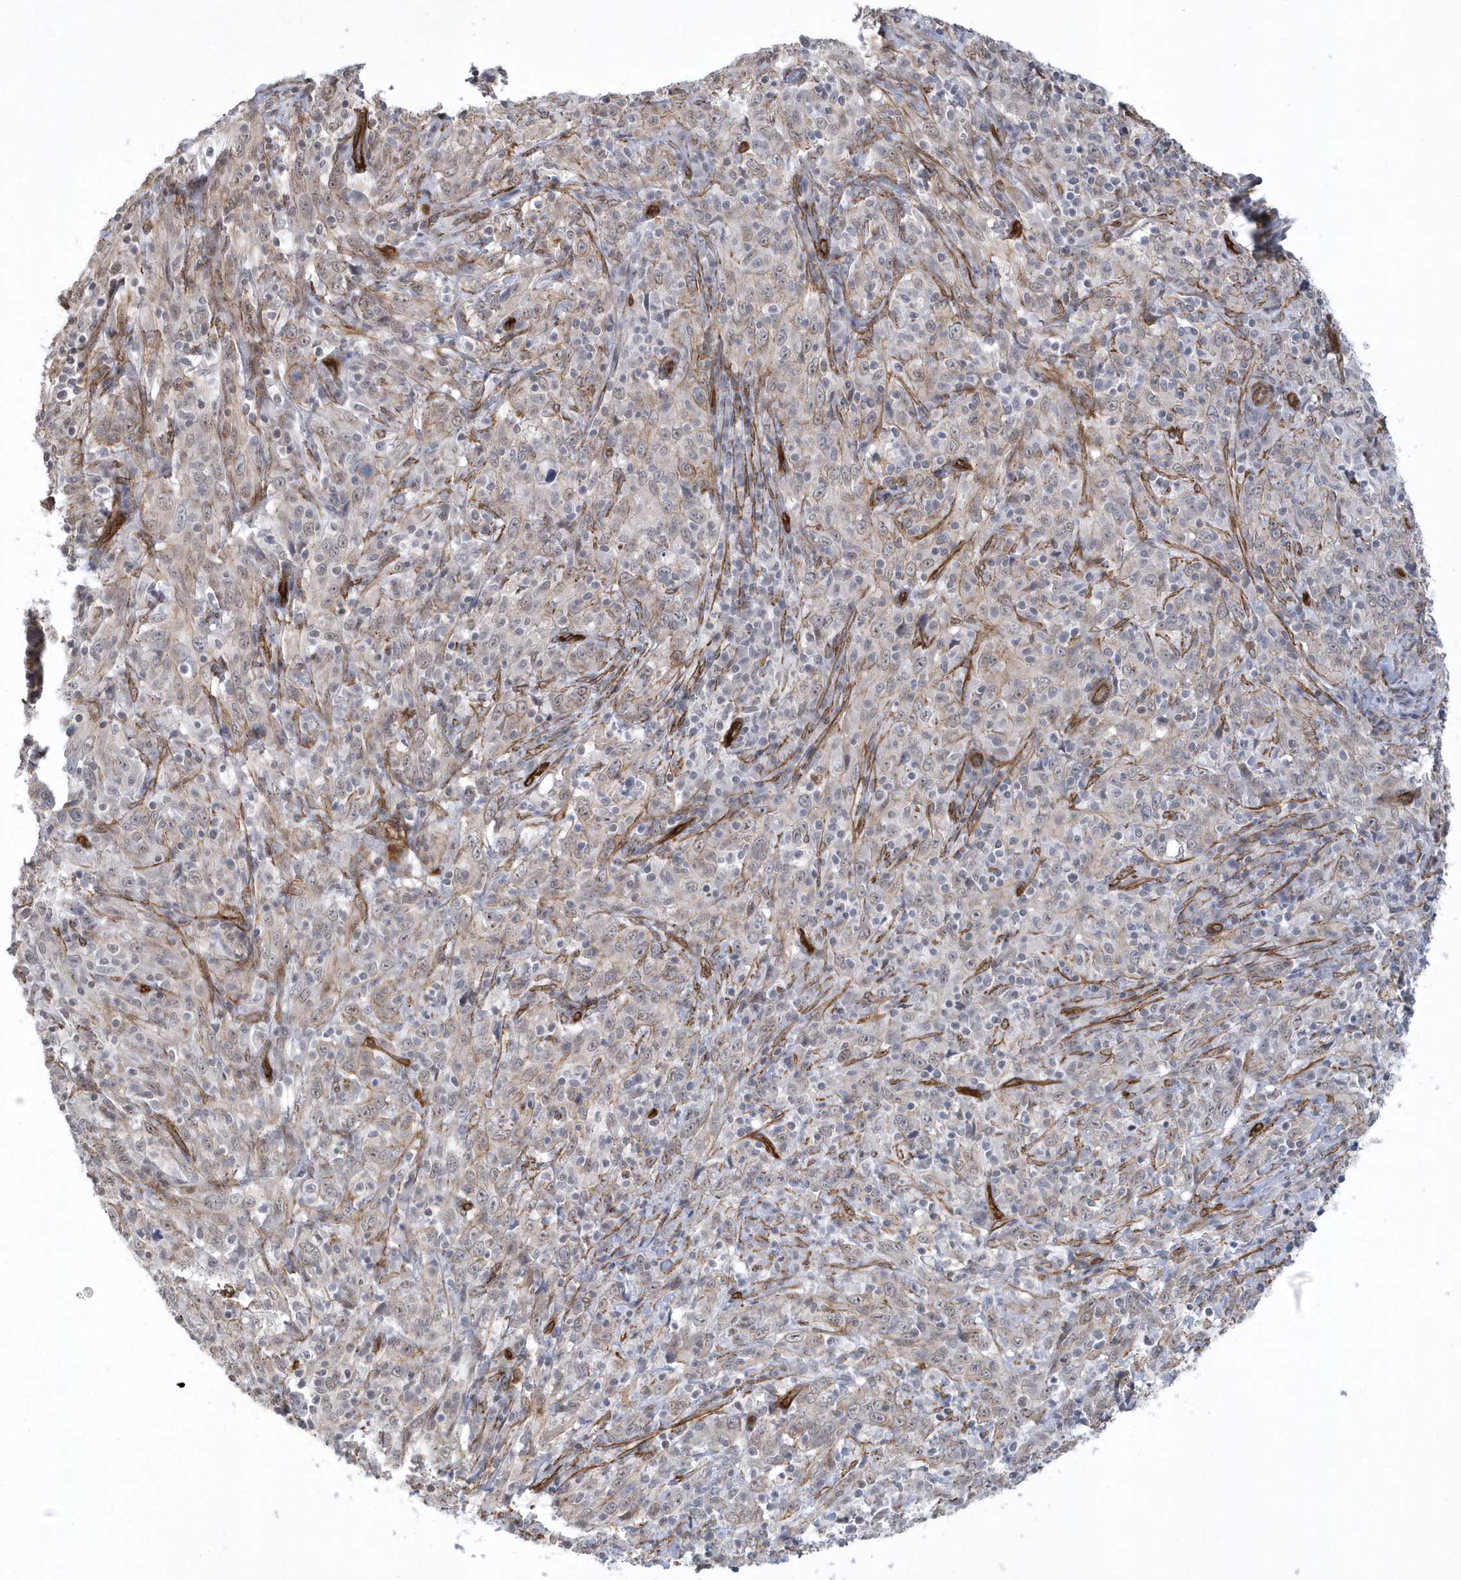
{"staining": {"intensity": "negative", "quantity": "none", "location": "none"}, "tissue": "cervical cancer", "cell_type": "Tumor cells", "image_type": "cancer", "snomed": [{"axis": "morphology", "description": "Squamous cell carcinoma, NOS"}, {"axis": "topography", "description": "Cervix"}], "caption": "This is an immunohistochemistry micrograph of cervical squamous cell carcinoma. There is no expression in tumor cells.", "gene": "RAI14", "patient": {"sex": "female", "age": 46}}